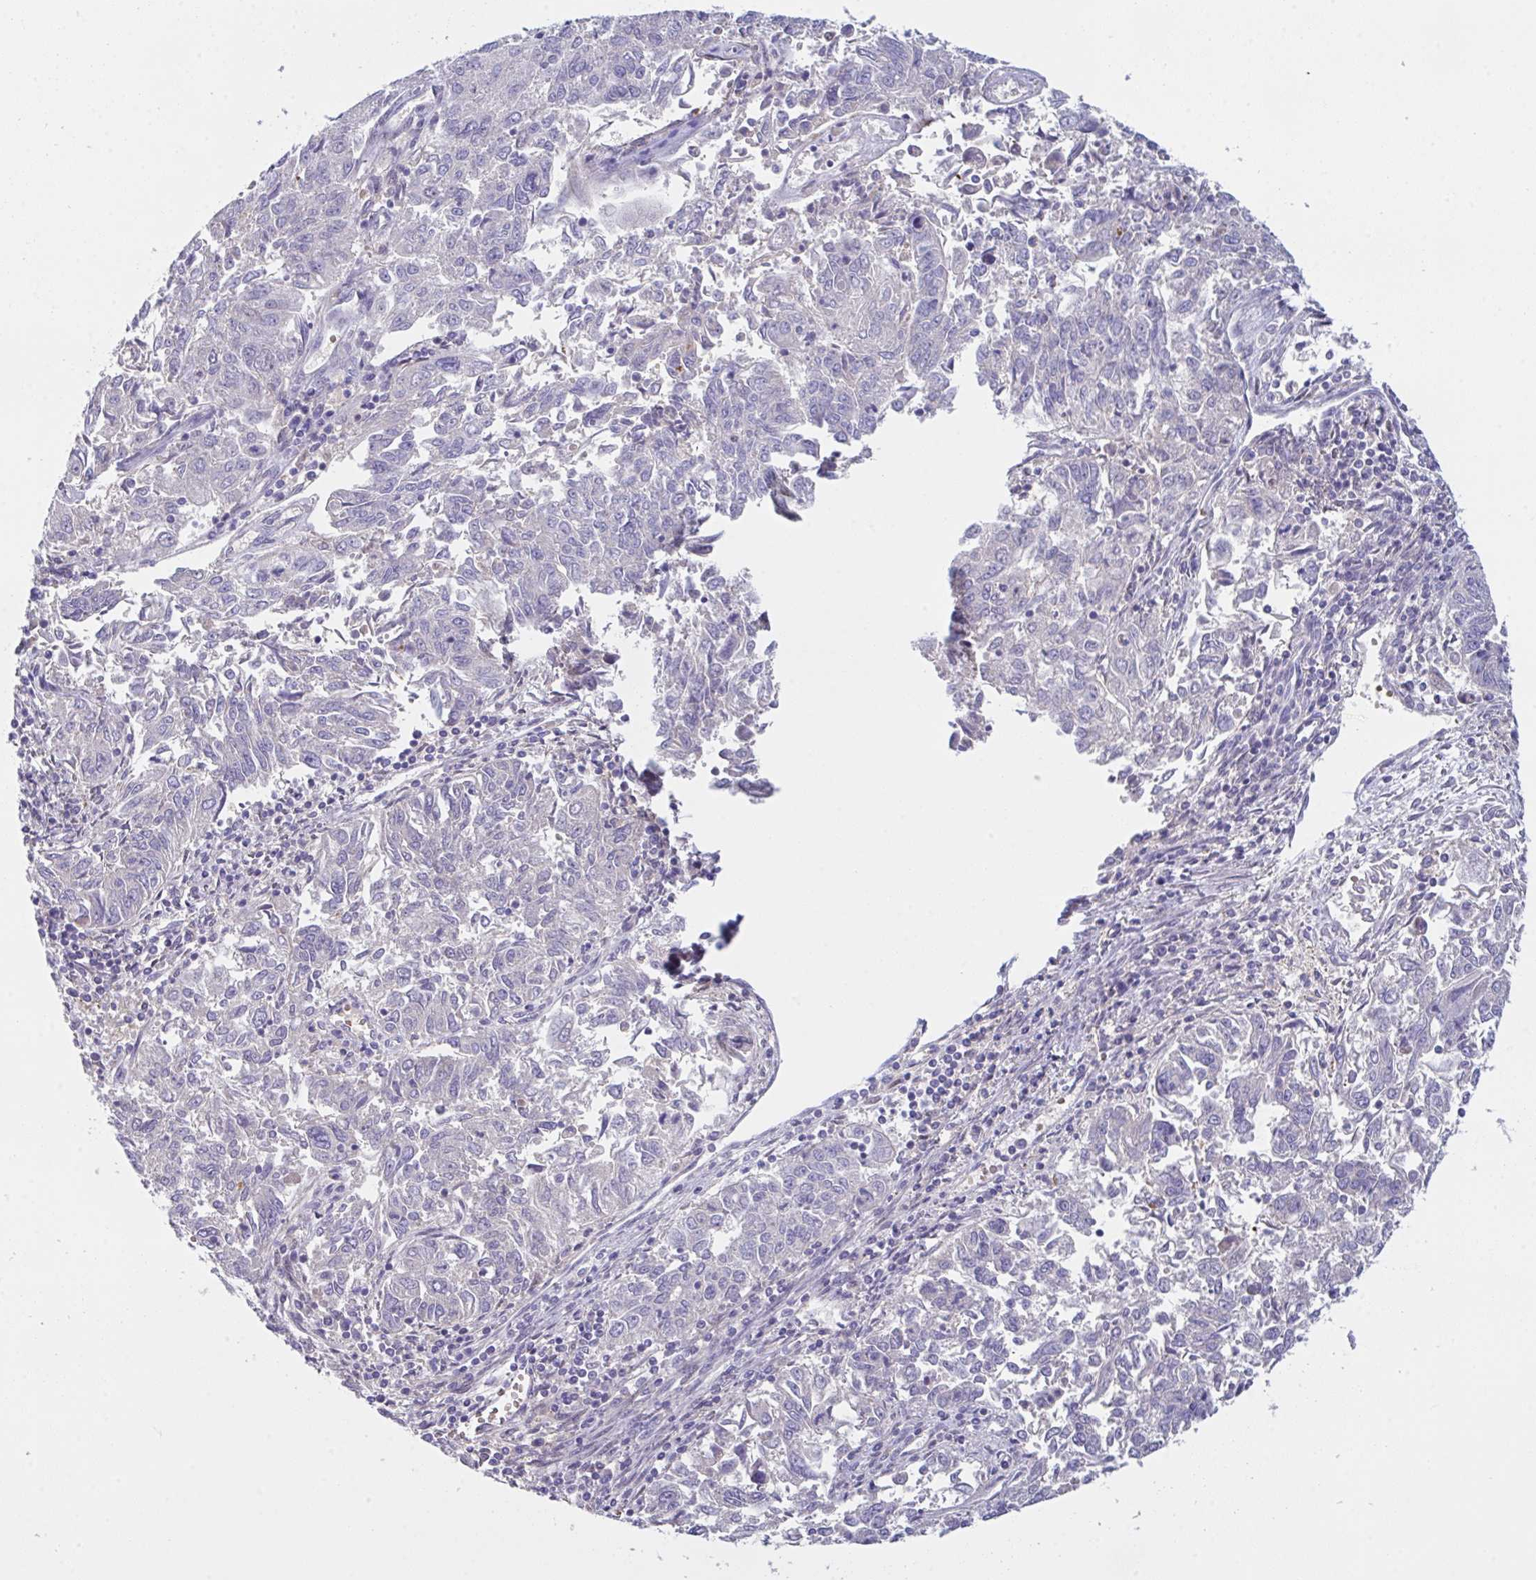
{"staining": {"intensity": "negative", "quantity": "none", "location": "none"}, "tissue": "endometrial cancer", "cell_type": "Tumor cells", "image_type": "cancer", "snomed": [{"axis": "morphology", "description": "Adenocarcinoma, NOS"}, {"axis": "topography", "description": "Endometrium"}], "caption": "Endometrial cancer (adenocarcinoma) was stained to show a protein in brown. There is no significant positivity in tumor cells.", "gene": "TFAP2C", "patient": {"sex": "female", "age": 42}}